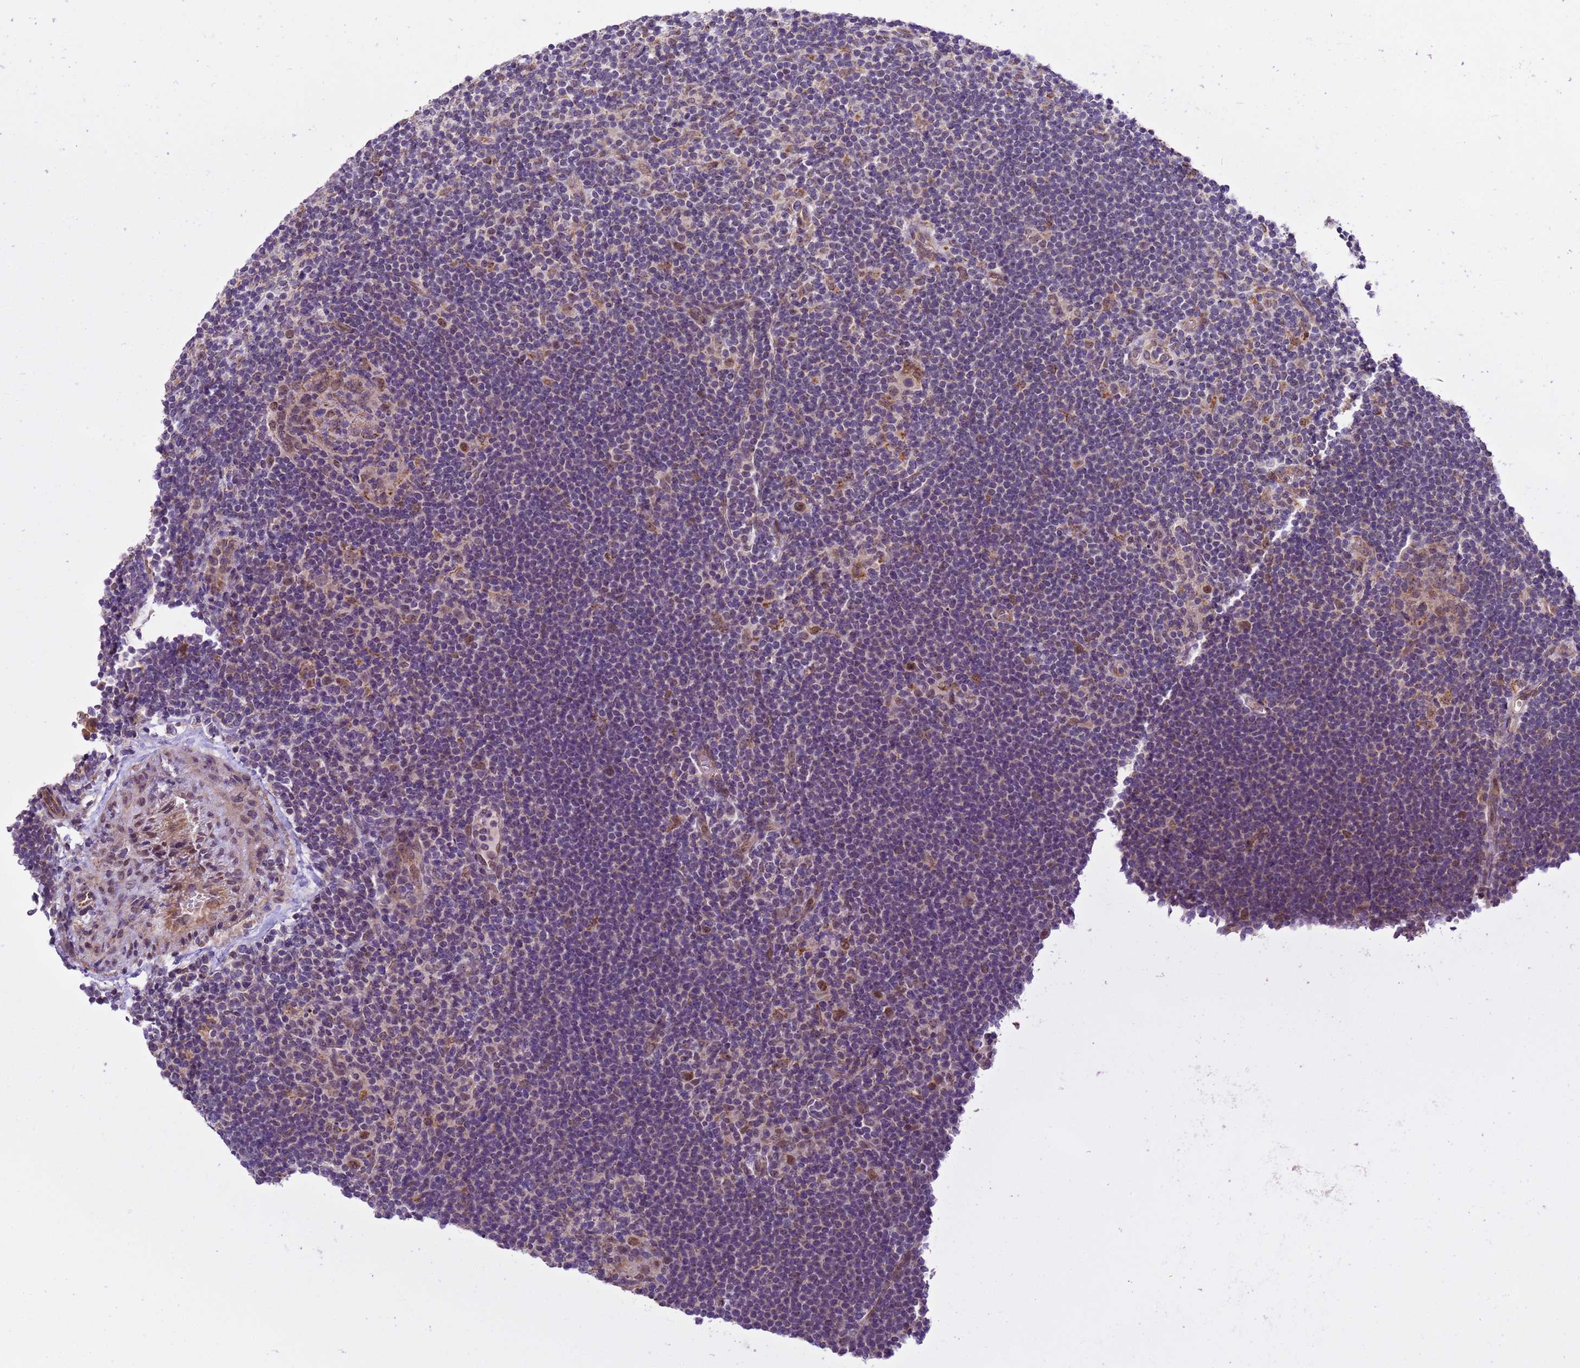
{"staining": {"intensity": "moderate", "quantity": ">75%", "location": "nuclear"}, "tissue": "lymphoma", "cell_type": "Tumor cells", "image_type": "cancer", "snomed": [{"axis": "morphology", "description": "Hodgkin's disease, NOS"}, {"axis": "topography", "description": "Lymph node"}], "caption": "Tumor cells exhibit medium levels of moderate nuclear positivity in about >75% of cells in human Hodgkin's disease.", "gene": "RAPGEF3", "patient": {"sex": "female", "age": 57}}